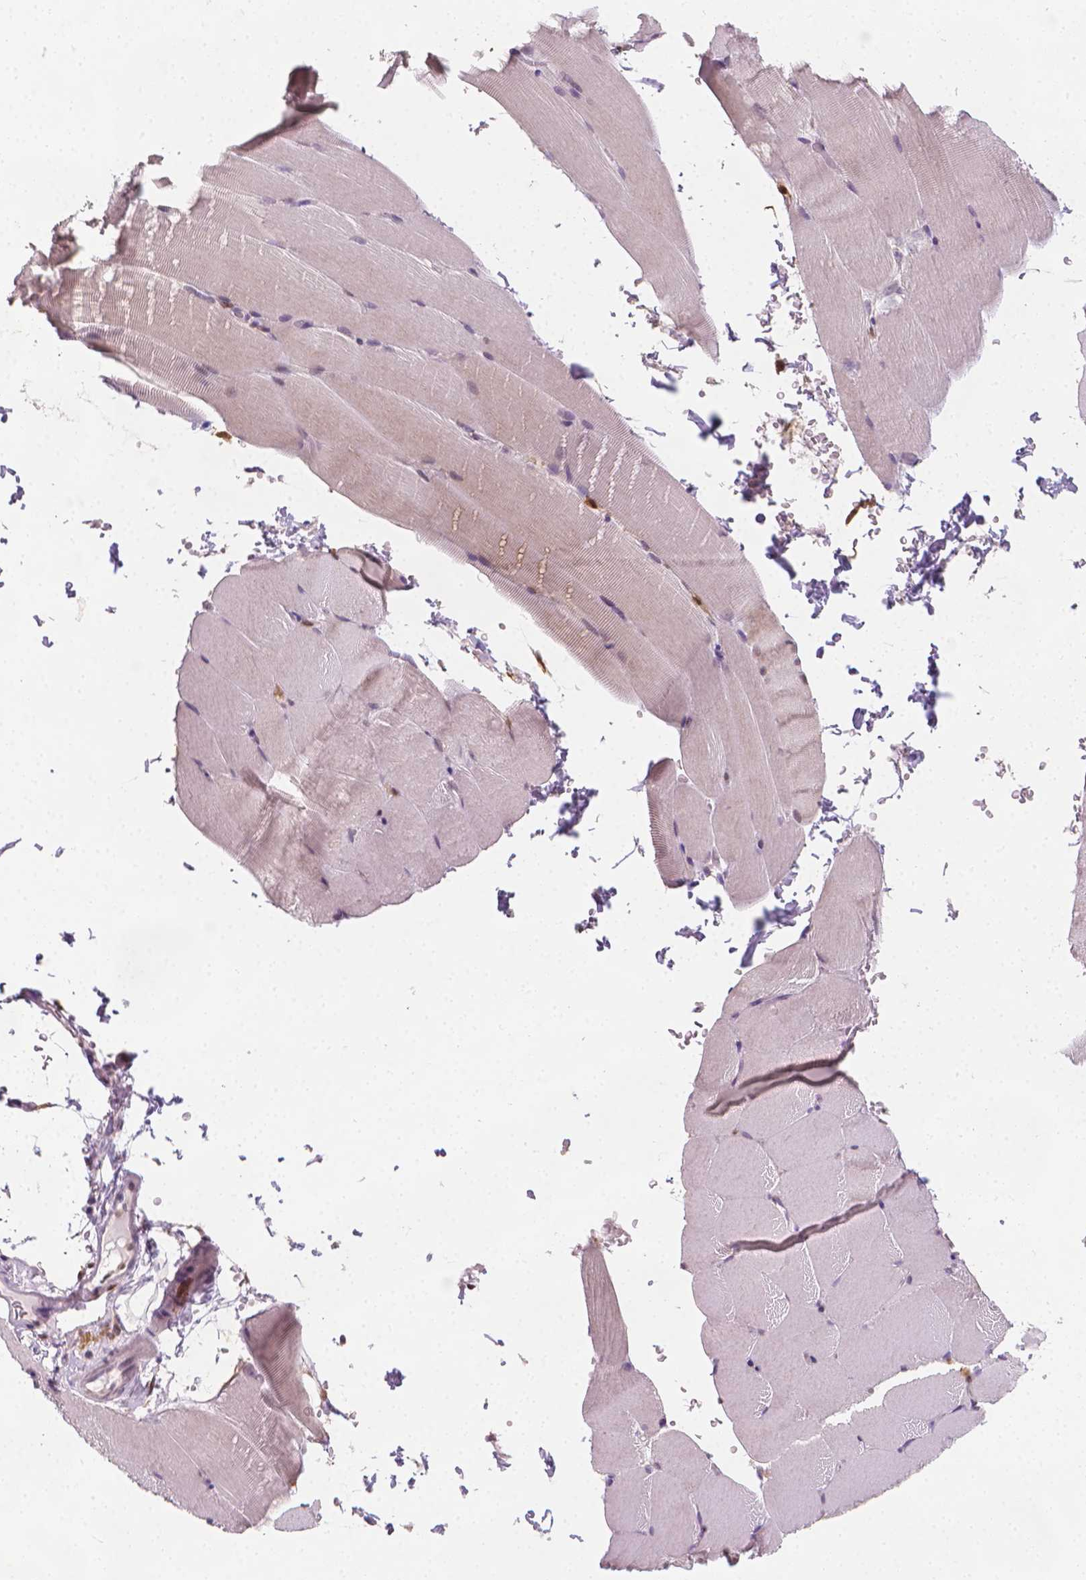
{"staining": {"intensity": "negative", "quantity": "none", "location": "none"}, "tissue": "skeletal muscle", "cell_type": "Myocytes", "image_type": "normal", "snomed": [{"axis": "morphology", "description": "Normal tissue, NOS"}, {"axis": "topography", "description": "Skeletal muscle"}], "caption": "High magnification brightfield microscopy of benign skeletal muscle stained with DAB (3,3'-diaminobenzidine) (brown) and counterstained with hematoxylin (blue): myocytes show no significant expression. Brightfield microscopy of immunohistochemistry (IHC) stained with DAB (brown) and hematoxylin (blue), captured at high magnification.", "gene": "TNFAIP2", "patient": {"sex": "female", "age": 37}}